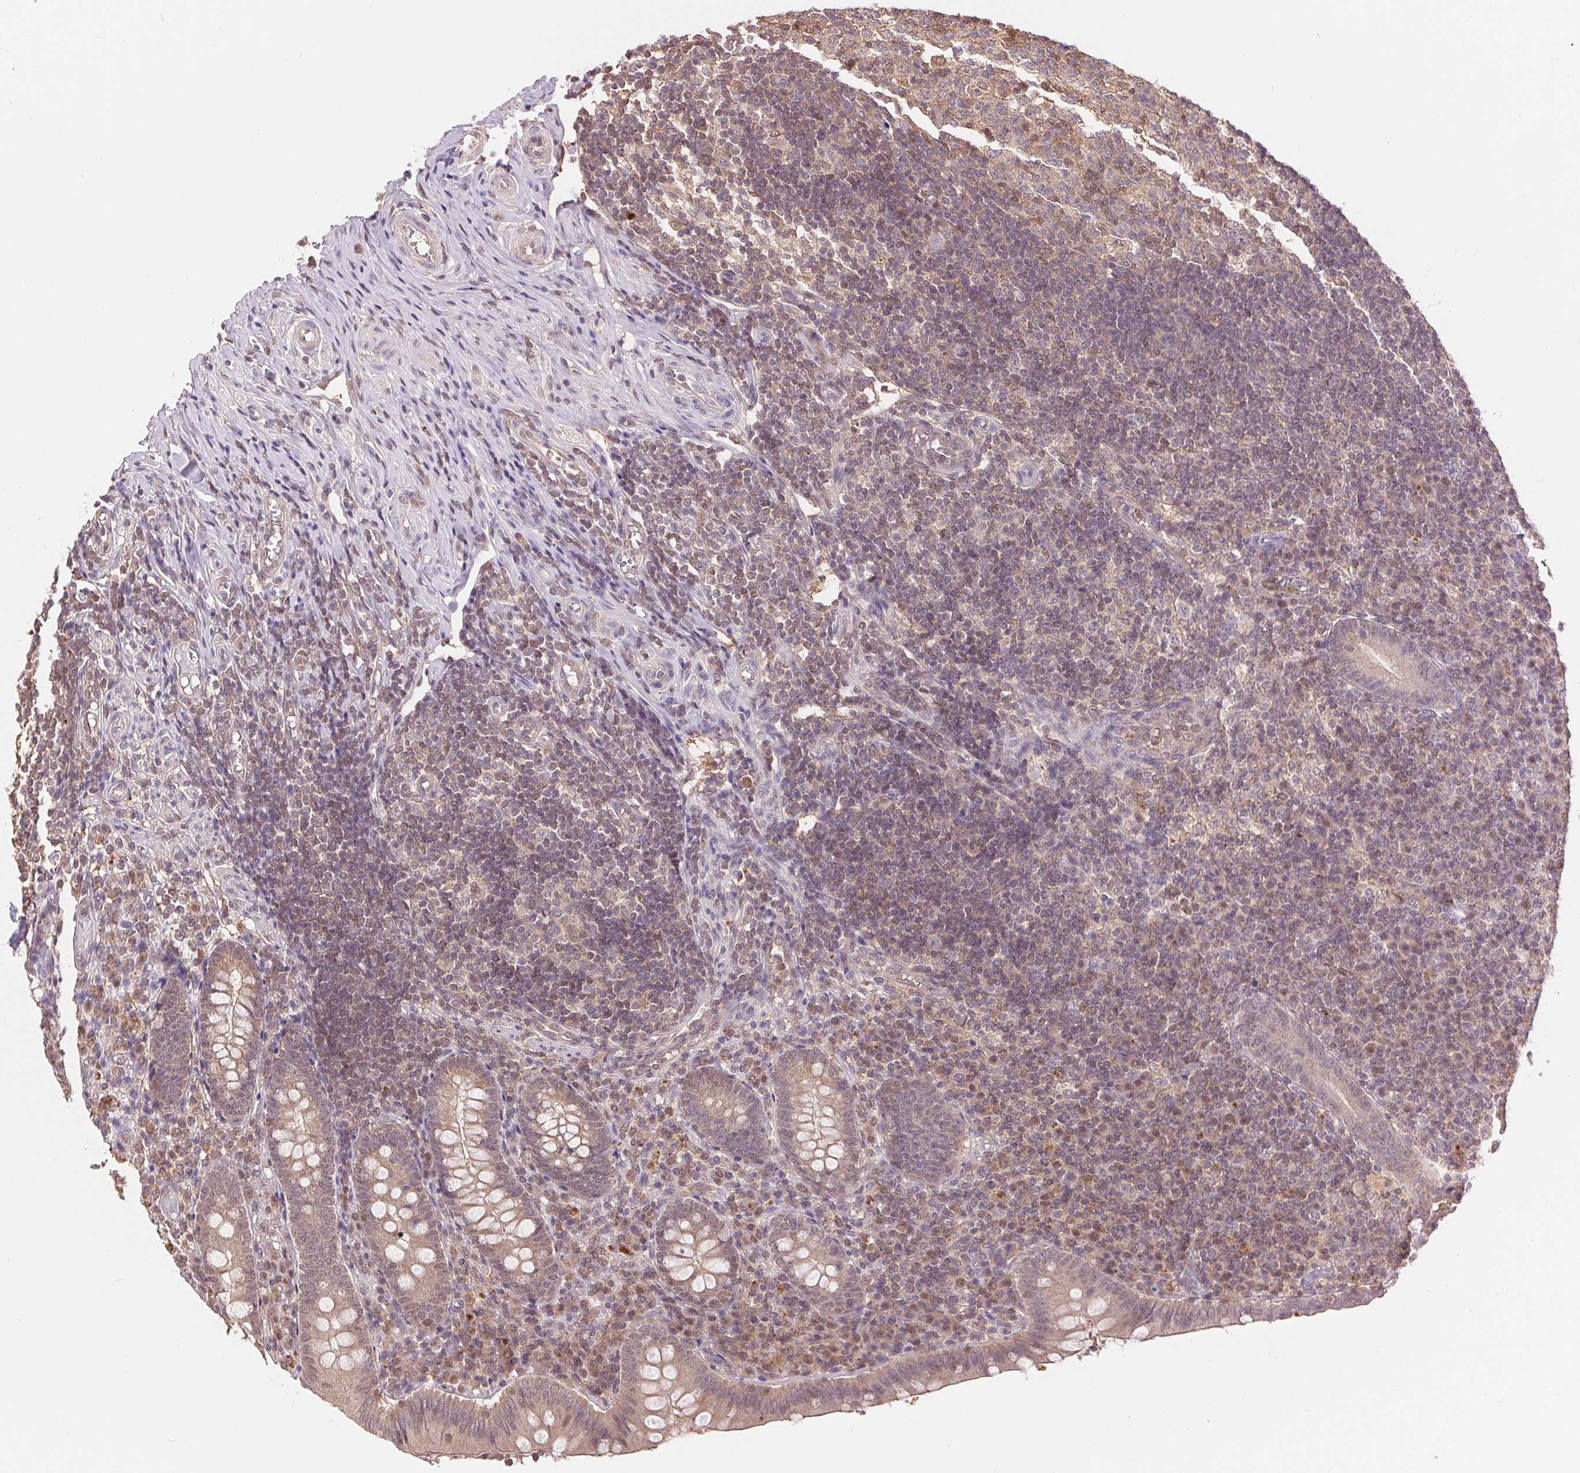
{"staining": {"intensity": "weak", "quantity": ">75%", "location": "cytoplasmic/membranous"}, "tissue": "appendix", "cell_type": "Glandular cells", "image_type": "normal", "snomed": [{"axis": "morphology", "description": "Normal tissue, NOS"}, {"axis": "topography", "description": "Appendix"}], "caption": "Weak cytoplasmic/membranous protein expression is present in approximately >75% of glandular cells in appendix. (Brightfield microscopy of DAB IHC at high magnification).", "gene": "TMEM273", "patient": {"sex": "male", "age": 18}}